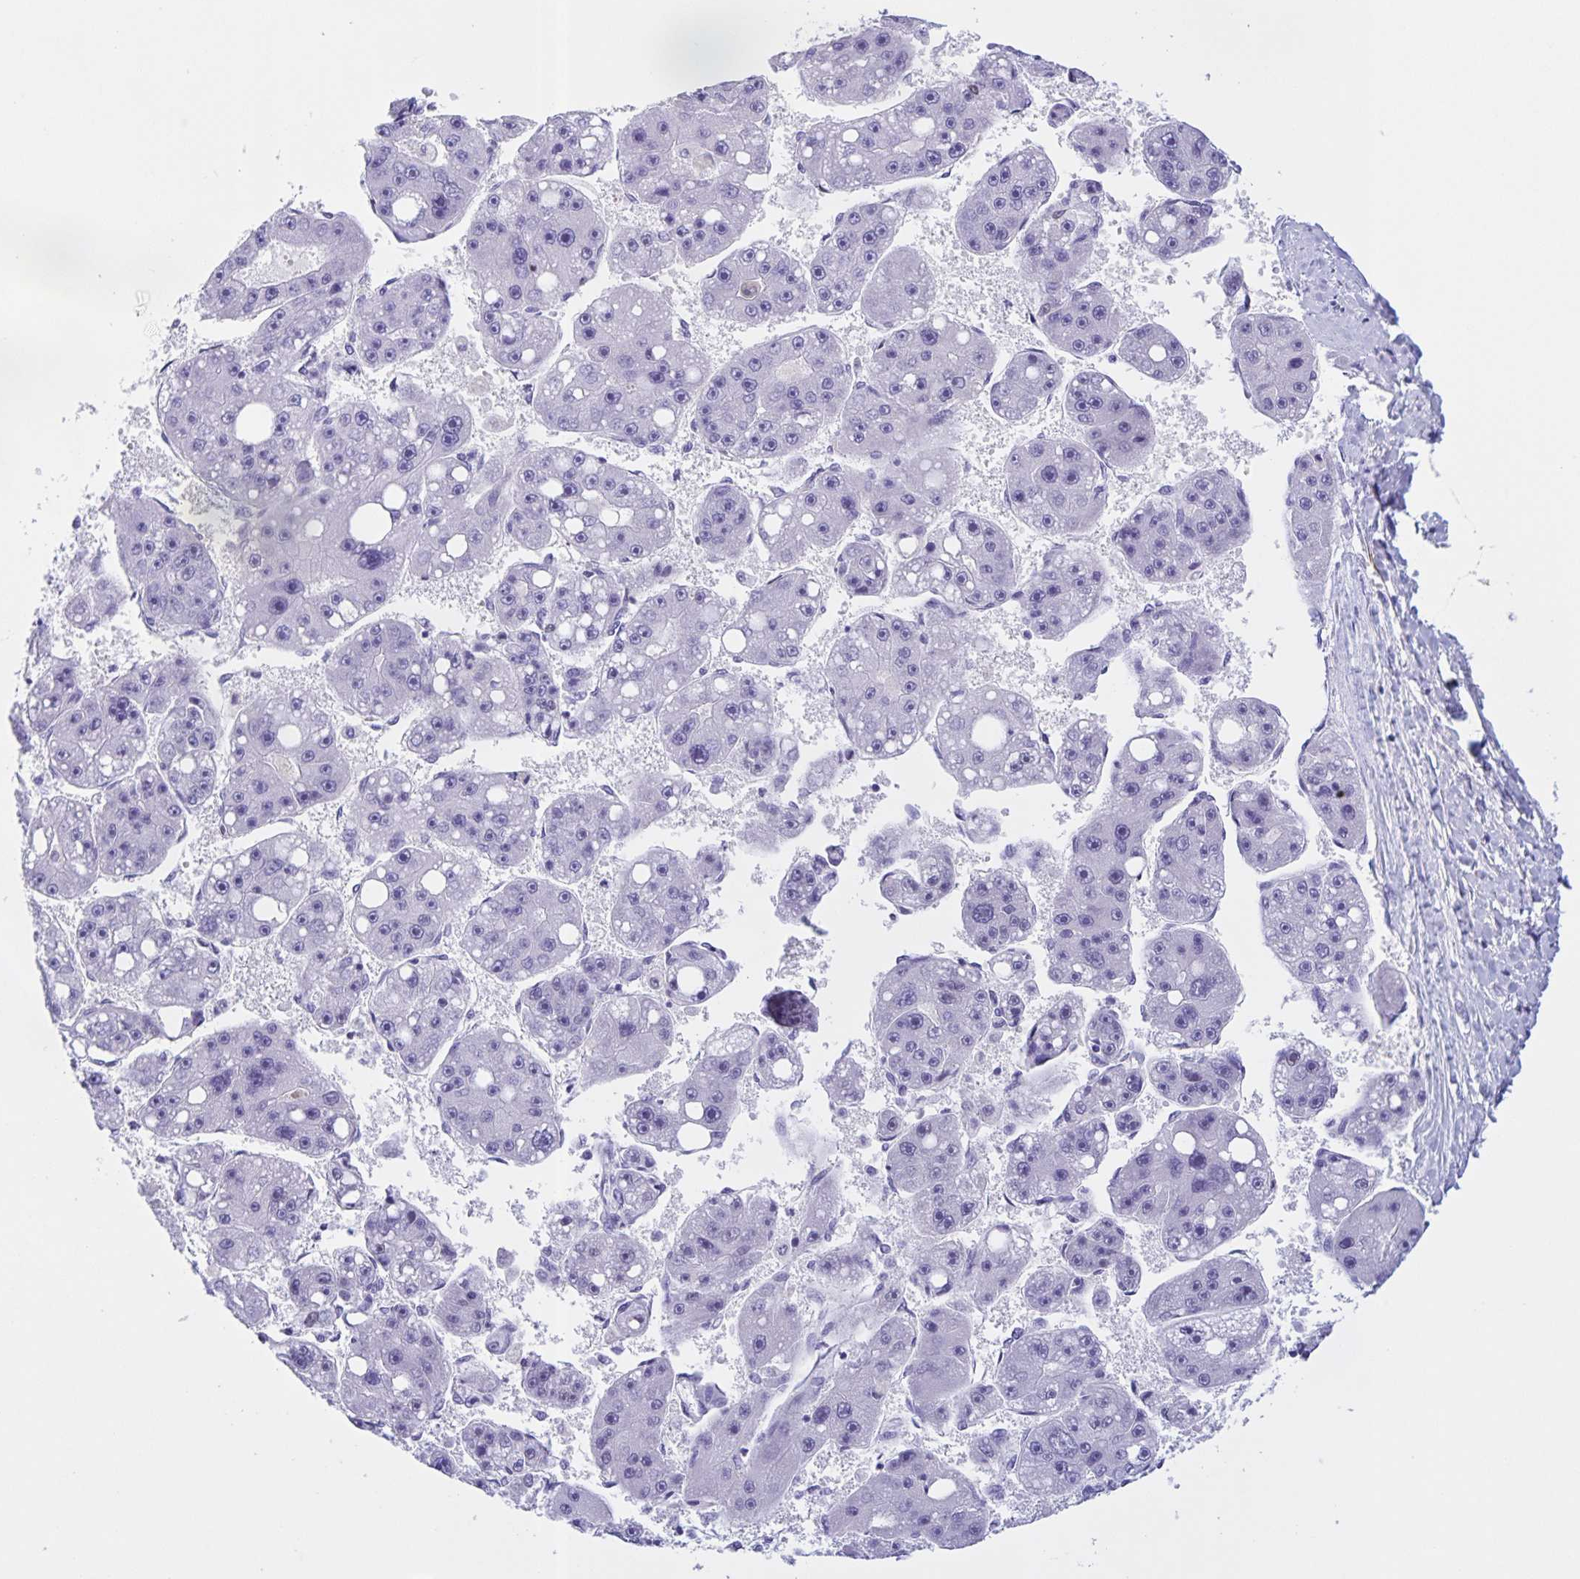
{"staining": {"intensity": "negative", "quantity": "none", "location": "none"}, "tissue": "liver cancer", "cell_type": "Tumor cells", "image_type": "cancer", "snomed": [{"axis": "morphology", "description": "Carcinoma, Hepatocellular, NOS"}, {"axis": "topography", "description": "Liver"}], "caption": "An immunohistochemistry histopathology image of hepatocellular carcinoma (liver) is shown. There is no staining in tumor cells of hepatocellular carcinoma (liver).", "gene": "TGIF2LX", "patient": {"sex": "female", "age": 61}}